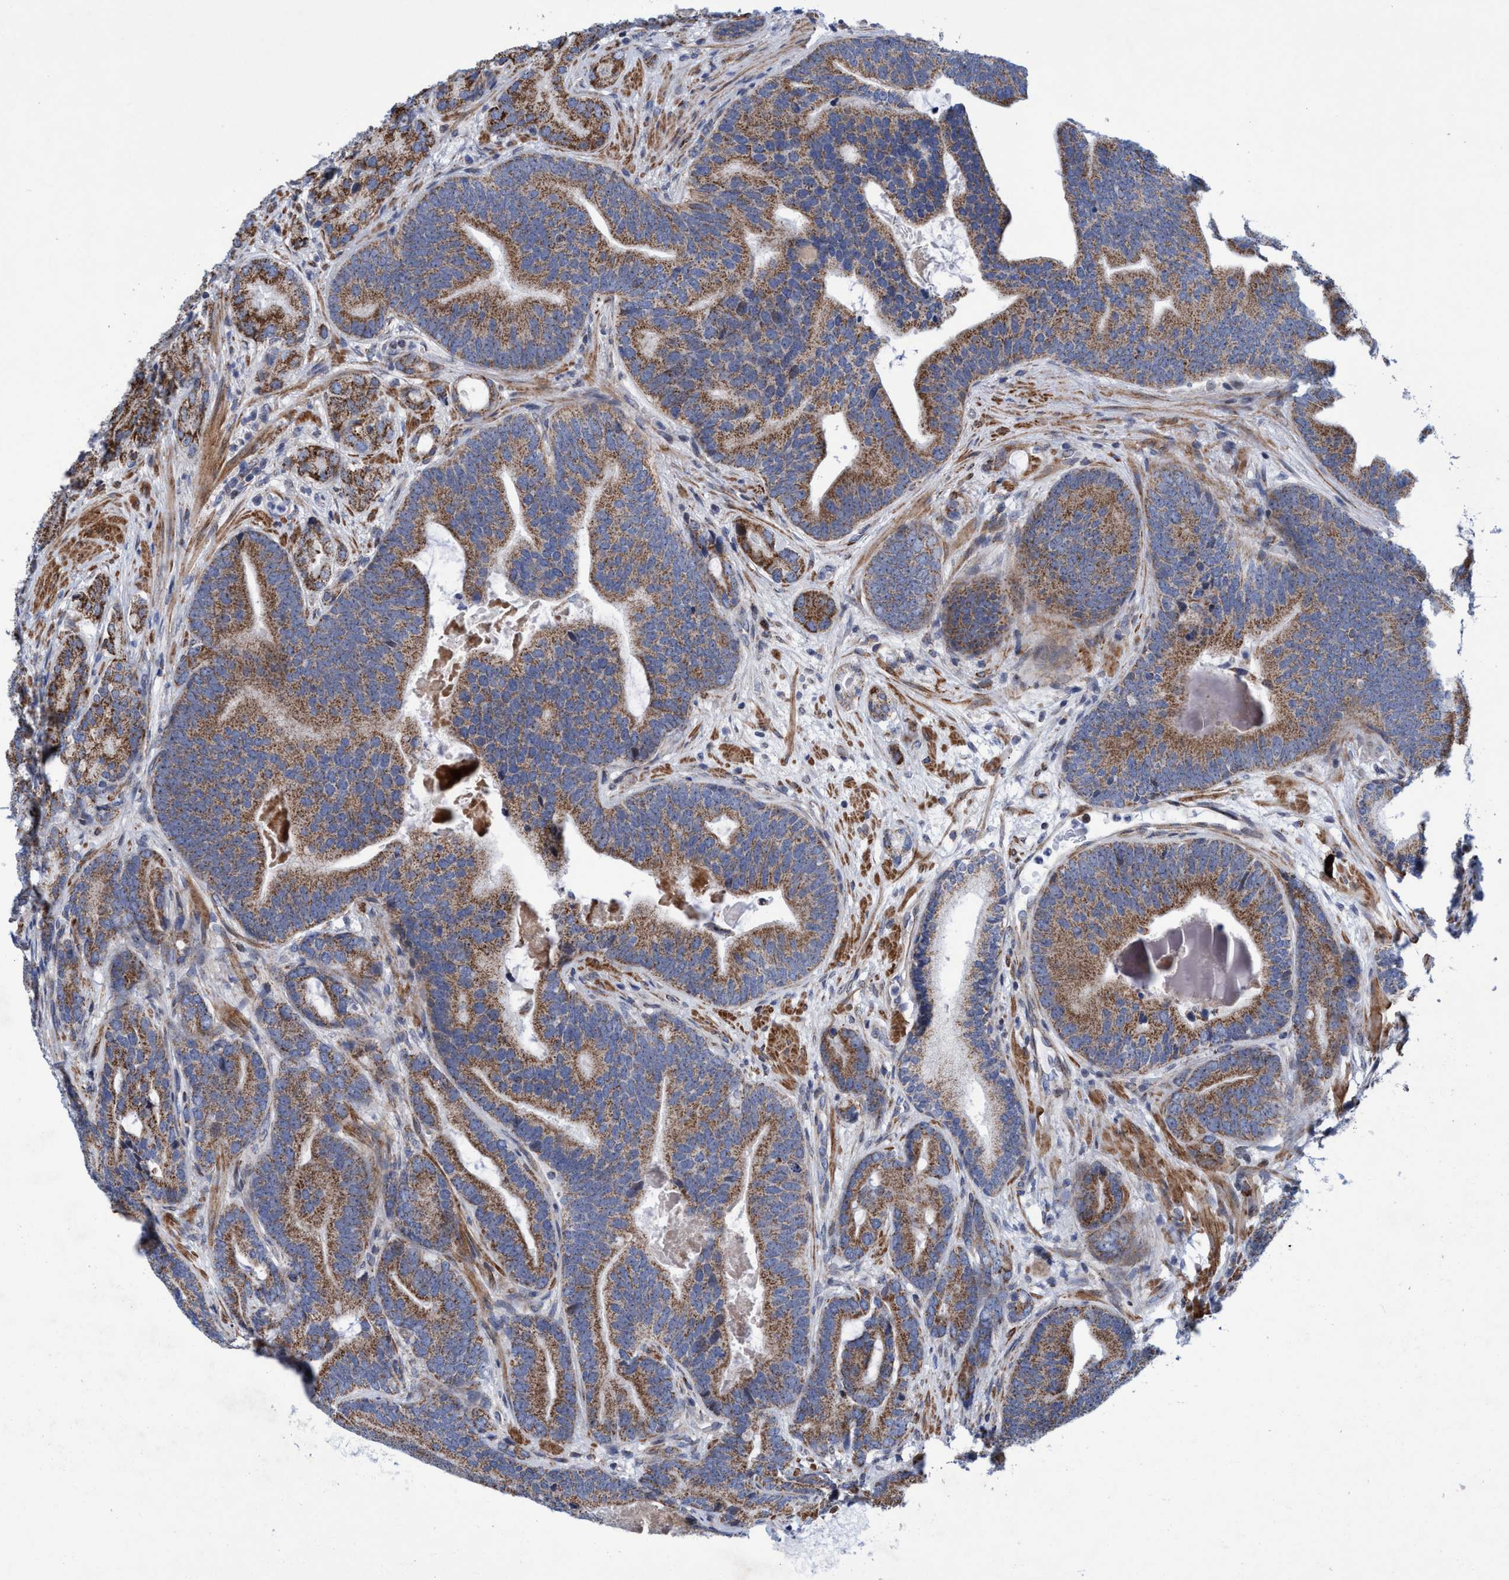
{"staining": {"intensity": "moderate", "quantity": ">75%", "location": "cytoplasmic/membranous"}, "tissue": "prostate cancer", "cell_type": "Tumor cells", "image_type": "cancer", "snomed": [{"axis": "morphology", "description": "Adenocarcinoma, High grade"}, {"axis": "topography", "description": "Prostate"}], "caption": "Immunohistochemistry image of human adenocarcinoma (high-grade) (prostate) stained for a protein (brown), which displays medium levels of moderate cytoplasmic/membranous expression in approximately >75% of tumor cells.", "gene": "POLR1F", "patient": {"sex": "male", "age": 55}}